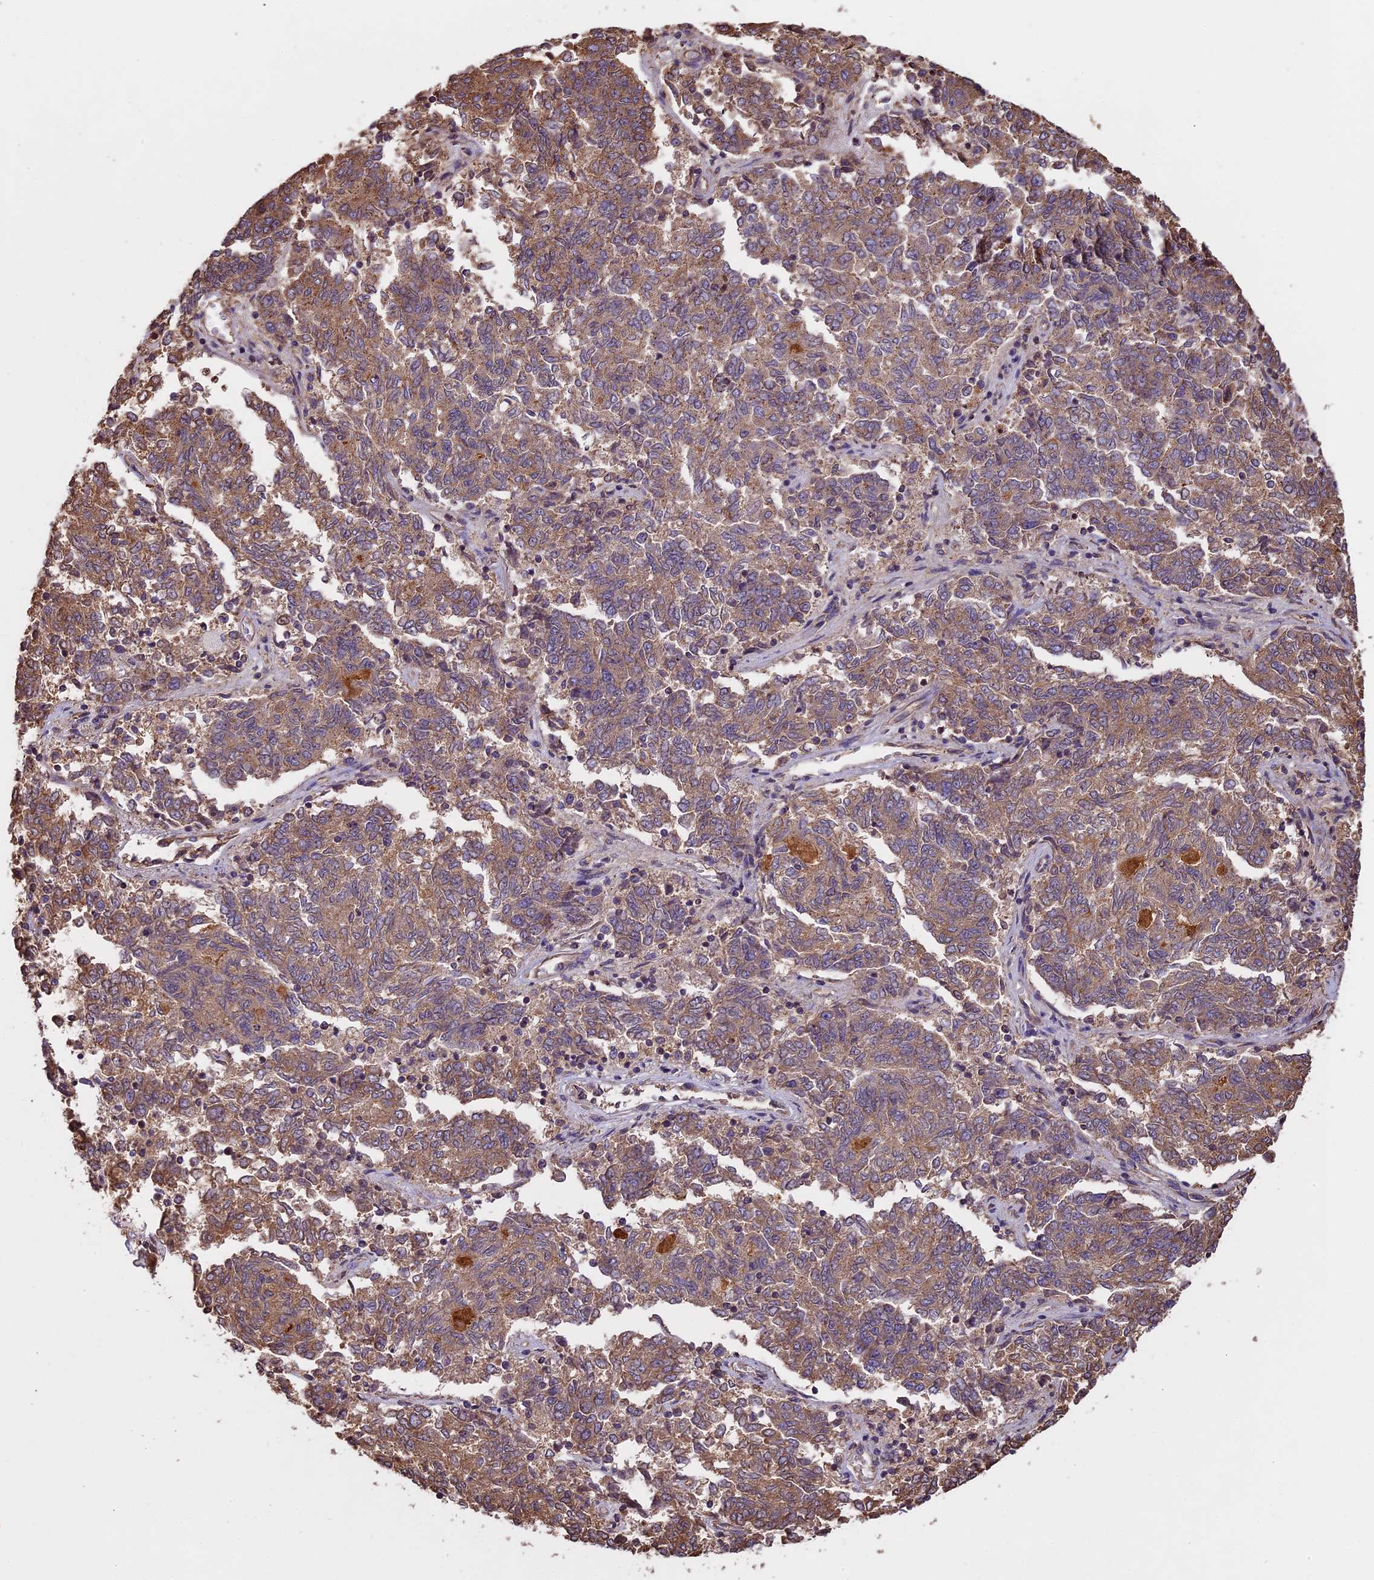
{"staining": {"intensity": "moderate", "quantity": ">75%", "location": "cytoplasmic/membranous"}, "tissue": "endometrial cancer", "cell_type": "Tumor cells", "image_type": "cancer", "snomed": [{"axis": "morphology", "description": "Adenocarcinoma, NOS"}, {"axis": "topography", "description": "Endometrium"}], "caption": "Endometrial cancer stained with IHC reveals moderate cytoplasmic/membranous positivity in approximately >75% of tumor cells. (IHC, brightfield microscopy, high magnification).", "gene": "CHMP2A", "patient": {"sex": "female", "age": 80}}